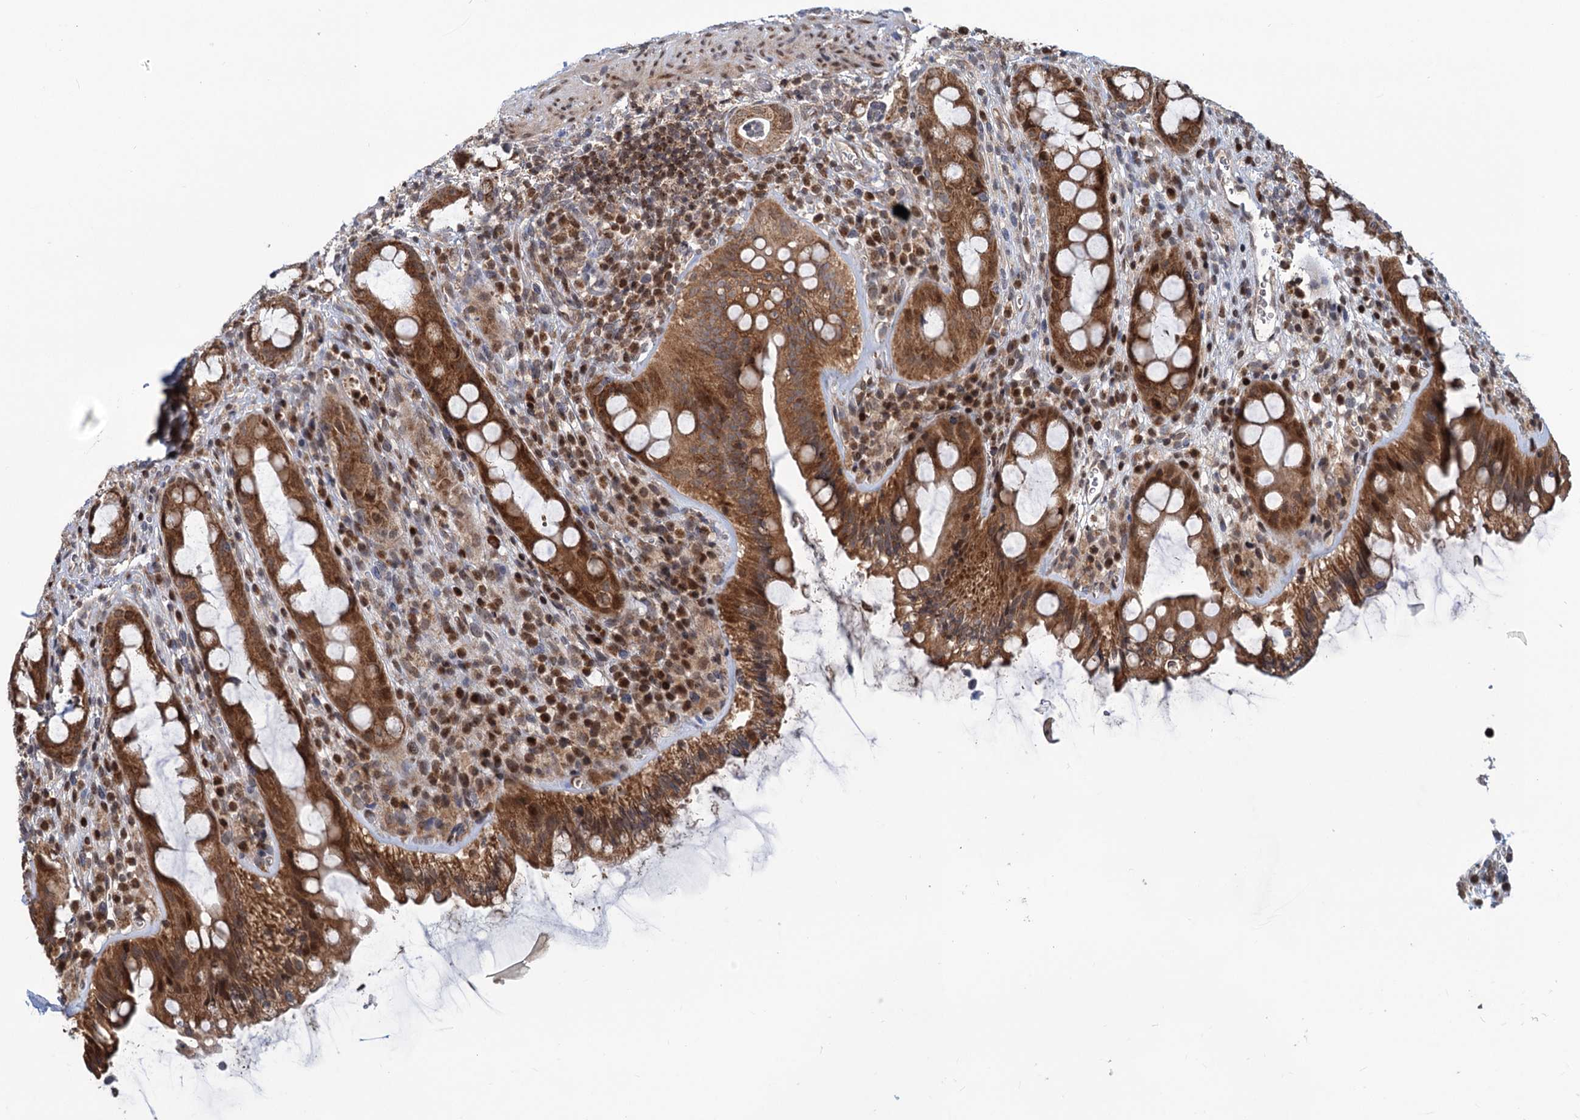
{"staining": {"intensity": "moderate", "quantity": ">75%", "location": "cytoplasmic/membranous,nuclear"}, "tissue": "rectum", "cell_type": "Glandular cells", "image_type": "normal", "snomed": [{"axis": "morphology", "description": "Normal tissue, NOS"}, {"axis": "topography", "description": "Rectum"}], "caption": "Protein staining by IHC exhibits moderate cytoplasmic/membranous,nuclear positivity in approximately >75% of glandular cells in unremarkable rectum.", "gene": "PHC3", "patient": {"sex": "female", "age": 57}}